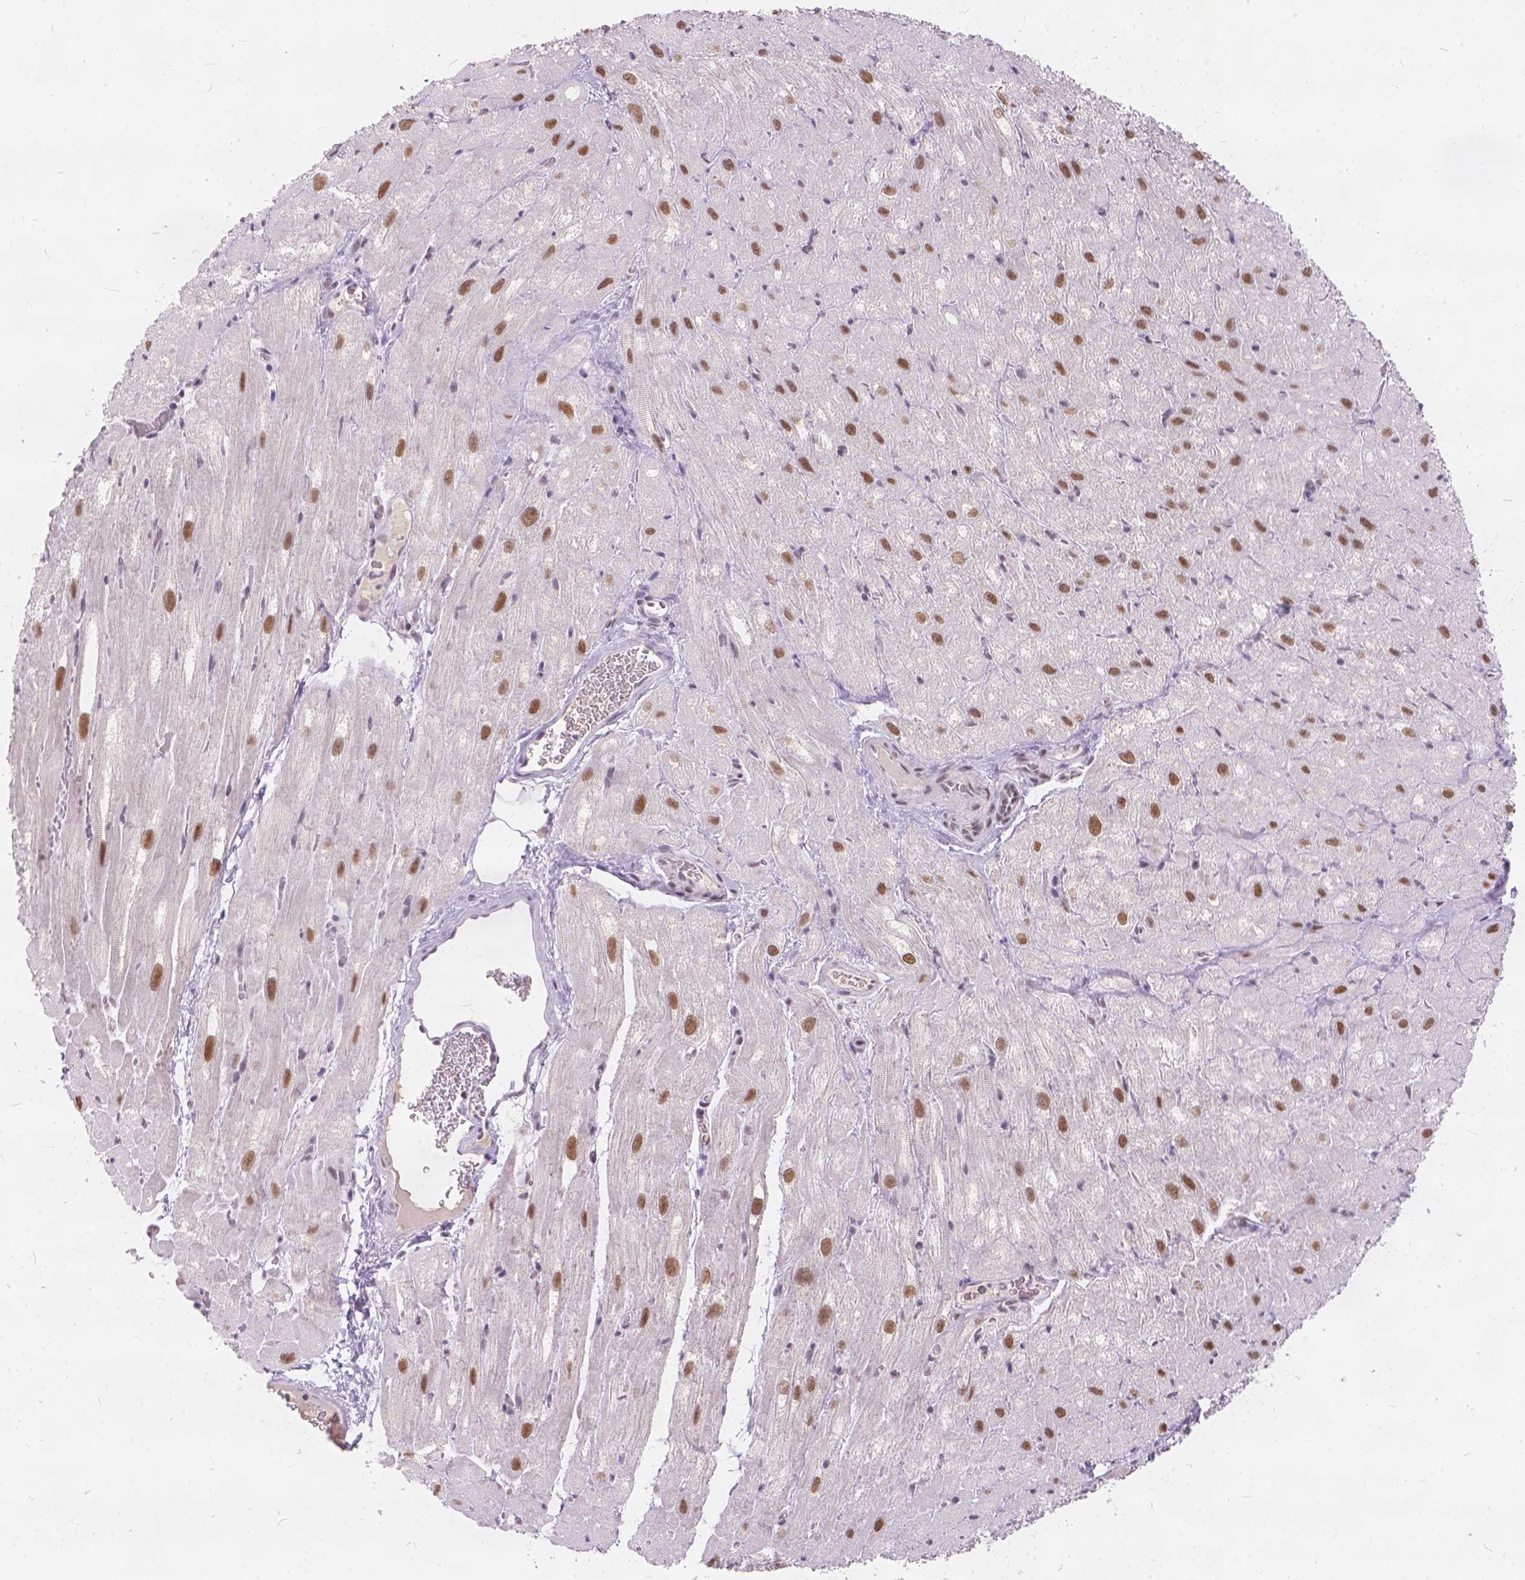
{"staining": {"intensity": "moderate", "quantity": "25%-75%", "location": "nuclear"}, "tissue": "heart muscle", "cell_type": "Cardiomyocytes", "image_type": "normal", "snomed": [{"axis": "morphology", "description": "Normal tissue, NOS"}, {"axis": "topography", "description": "Heart"}], "caption": "IHC (DAB (3,3'-diaminobenzidine)) staining of normal heart muscle shows moderate nuclear protein expression in about 25%-75% of cardiomyocytes. The staining was performed using DAB, with brown indicating positive protein expression. Nuclei are stained blue with hematoxylin.", "gene": "FAM53A", "patient": {"sex": "male", "age": 61}}